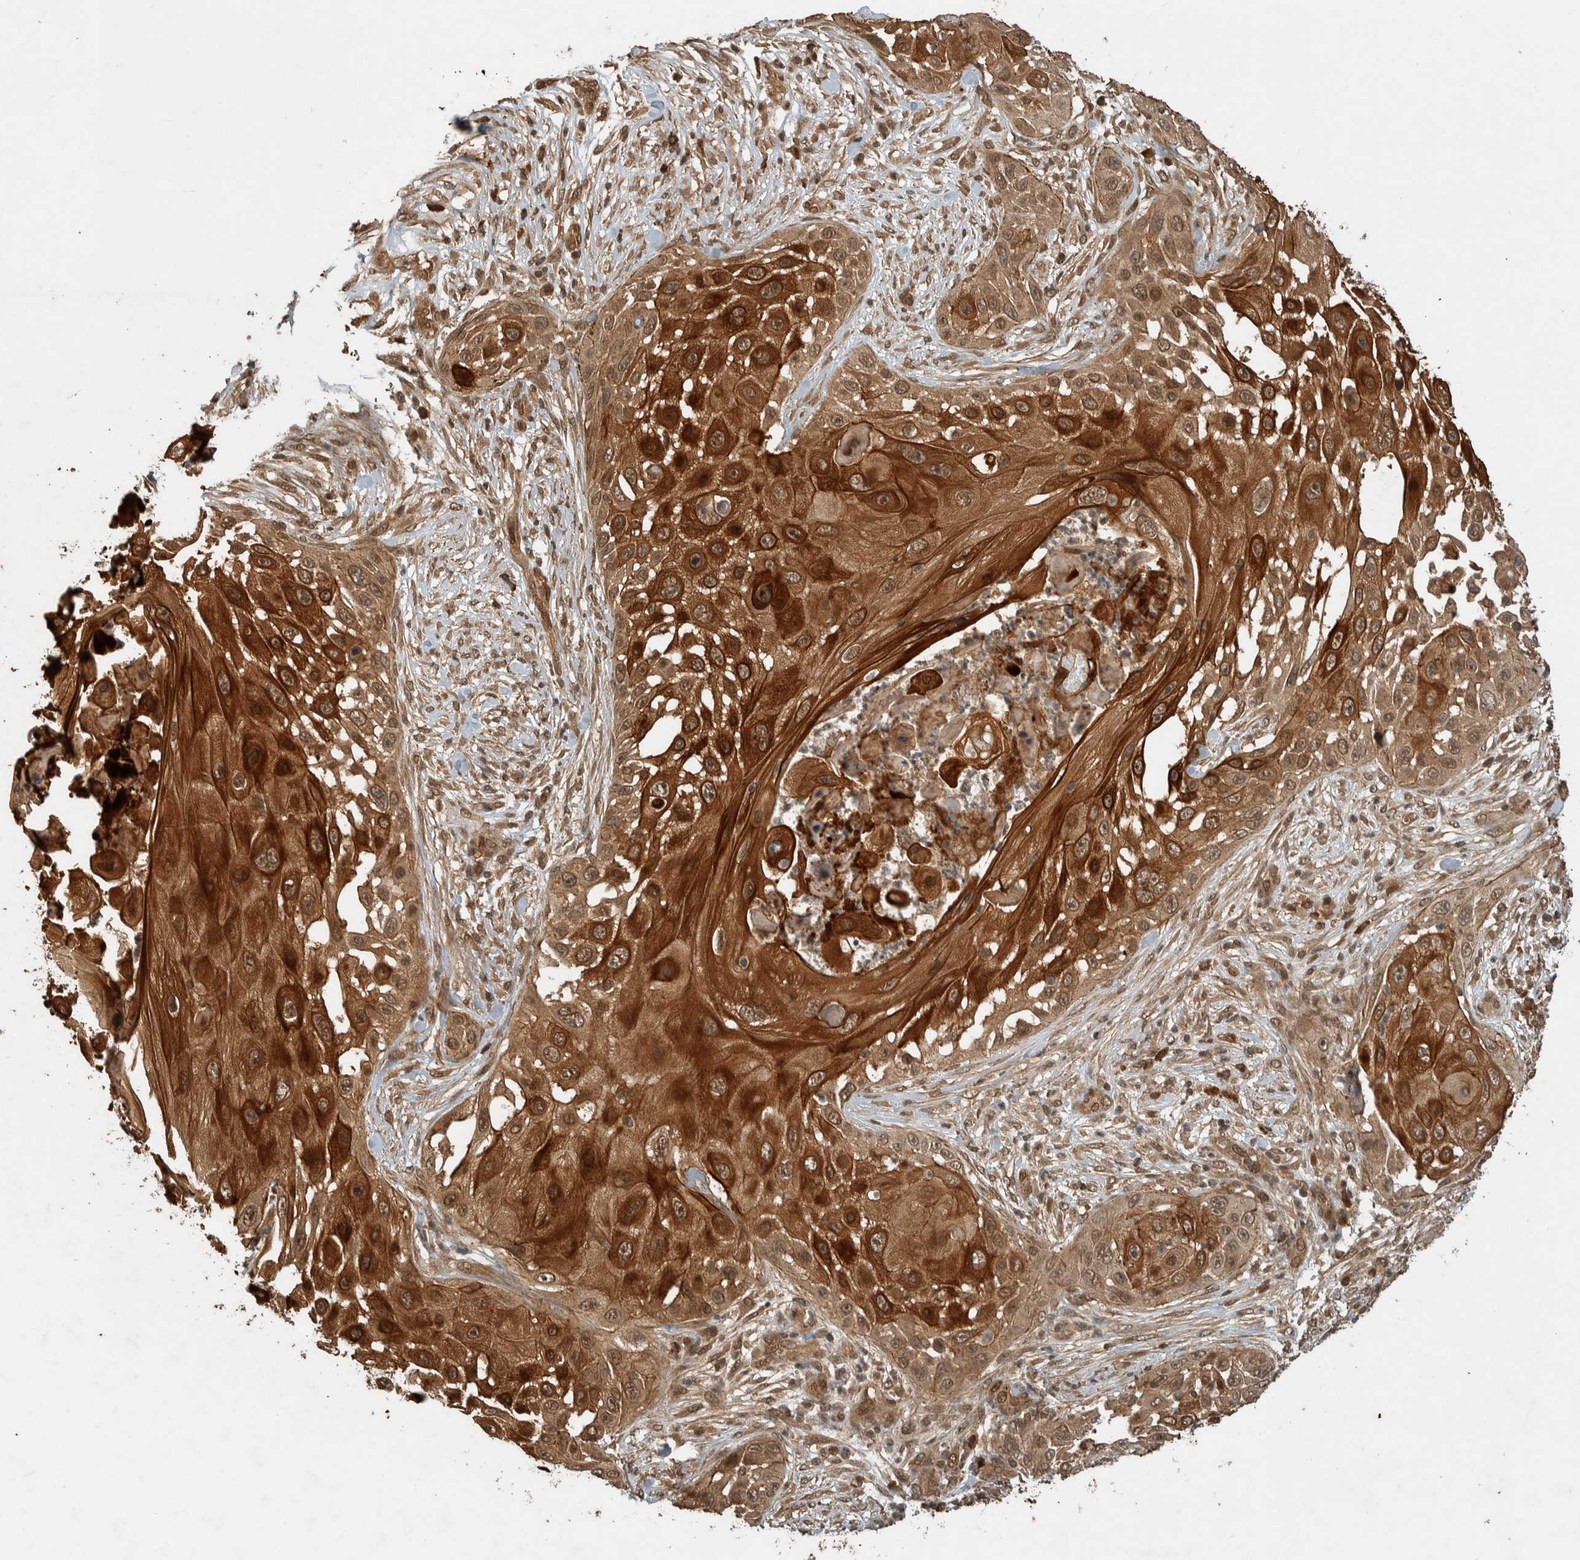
{"staining": {"intensity": "strong", "quantity": ">75%", "location": "cytoplasmic/membranous"}, "tissue": "skin cancer", "cell_type": "Tumor cells", "image_type": "cancer", "snomed": [{"axis": "morphology", "description": "Squamous cell carcinoma, NOS"}, {"axis": "topography", "description": "Skin"}], "caption": "Protein expression by immunohistochemistry demonstrates strong cytoplasmic/membranous staining in about >75% of tumor cells in skin cancer. Immunohistochemistry (ihc) stains the protein in brown and the nuclei are stained blue.", "gene": "CNTROB", "patient": {"sex": "female", "age": 44}}